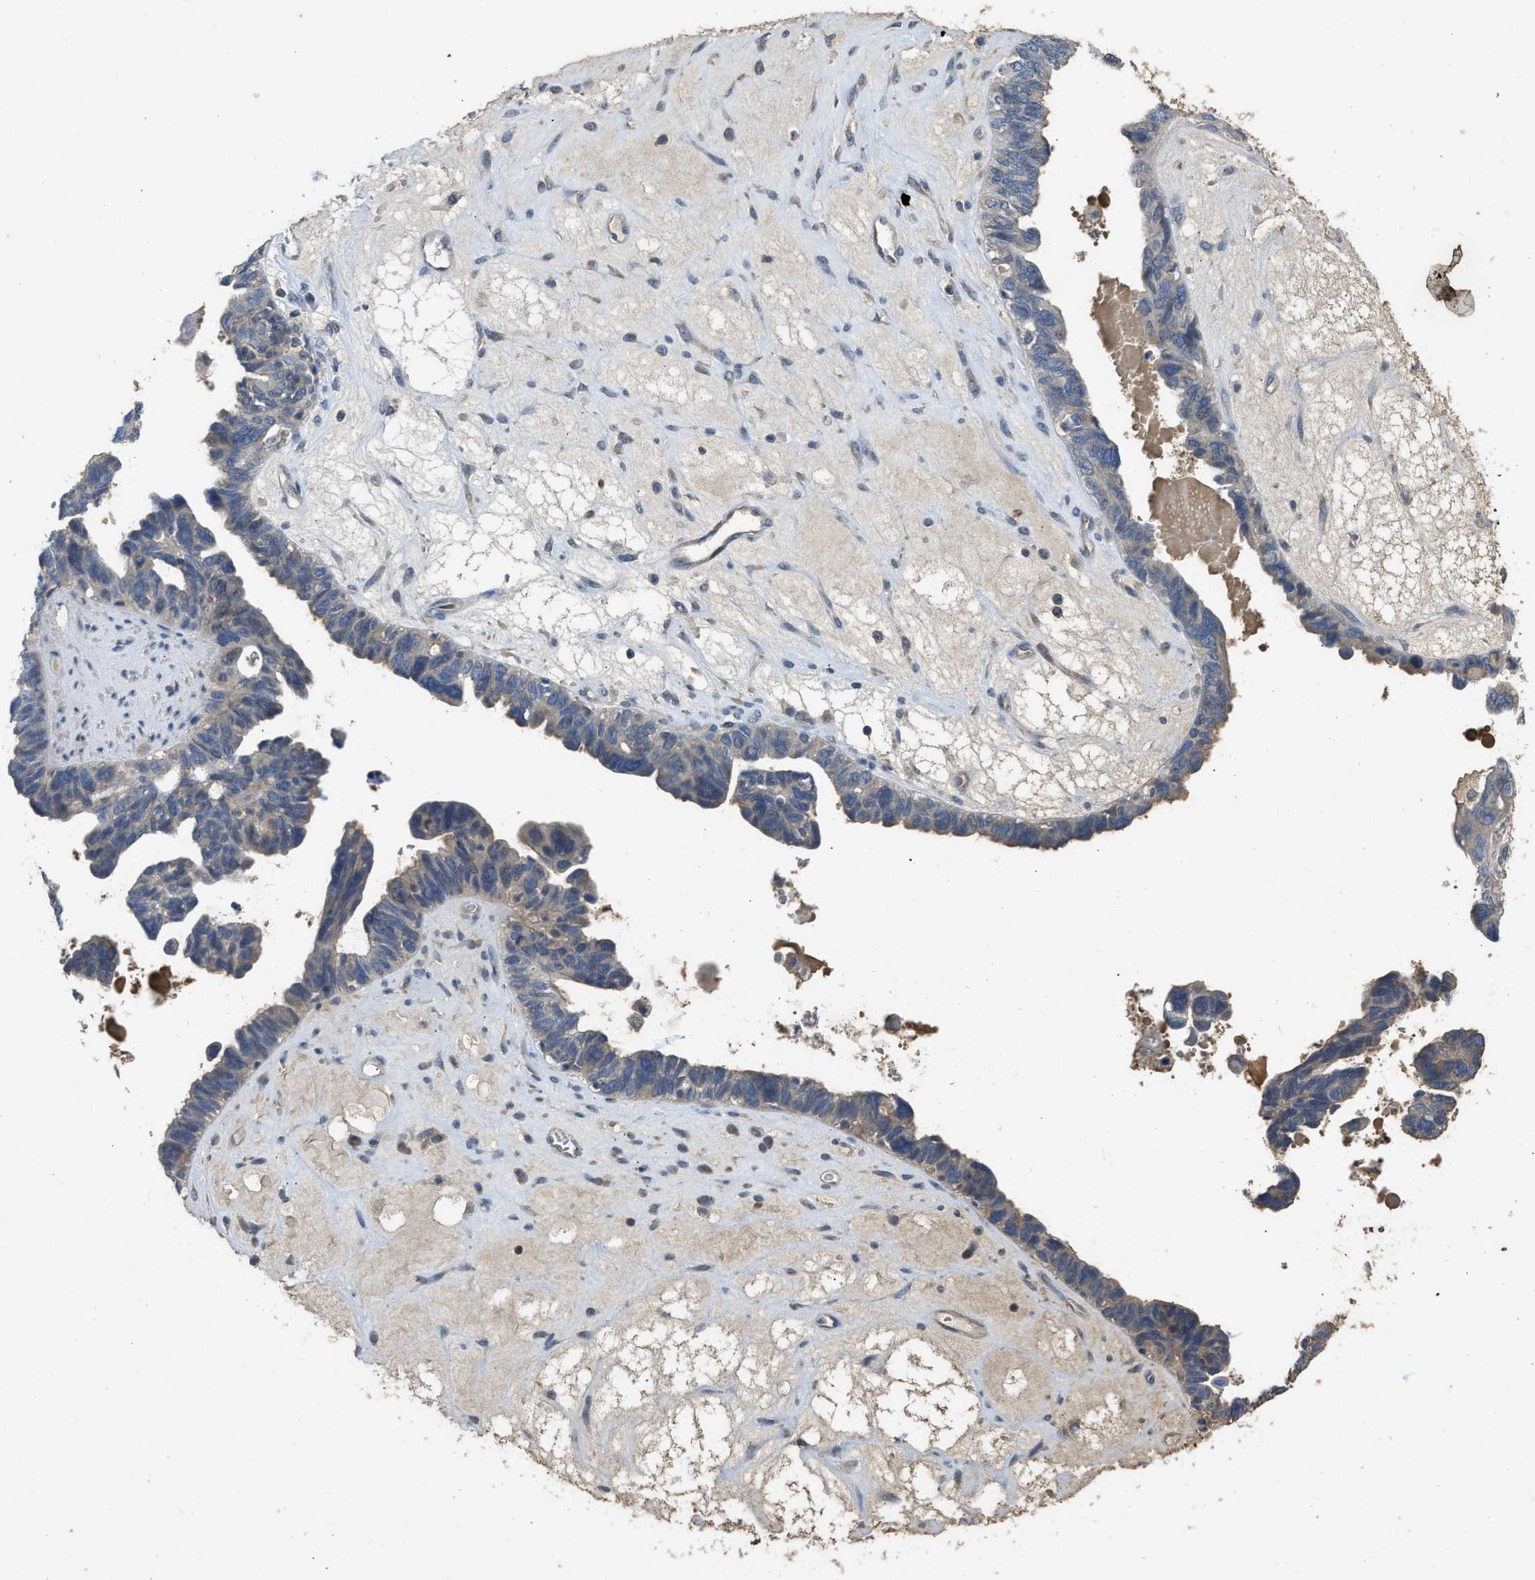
{"staining": {"intensity": "negative", "quantity": "none", "location": "none"}, "tissue": "ovarian cancer", "cell_type": "Tumor cells", "image_type": "cancer", "snomed": [{"axis": "morphology", "description": "Cystadenocarcinoma, serous, NOS"}, {"axis": "topography", "description": "Ovary"}], "caption": "Immunohistochemistry micrograph of human serous cystadenocarcinoma (ovarian) stained for a protein (brown), which reveals no expression in tumor cells.", "gene": "PPP3CA", "patient": {"sex": "female", "age": 79}}